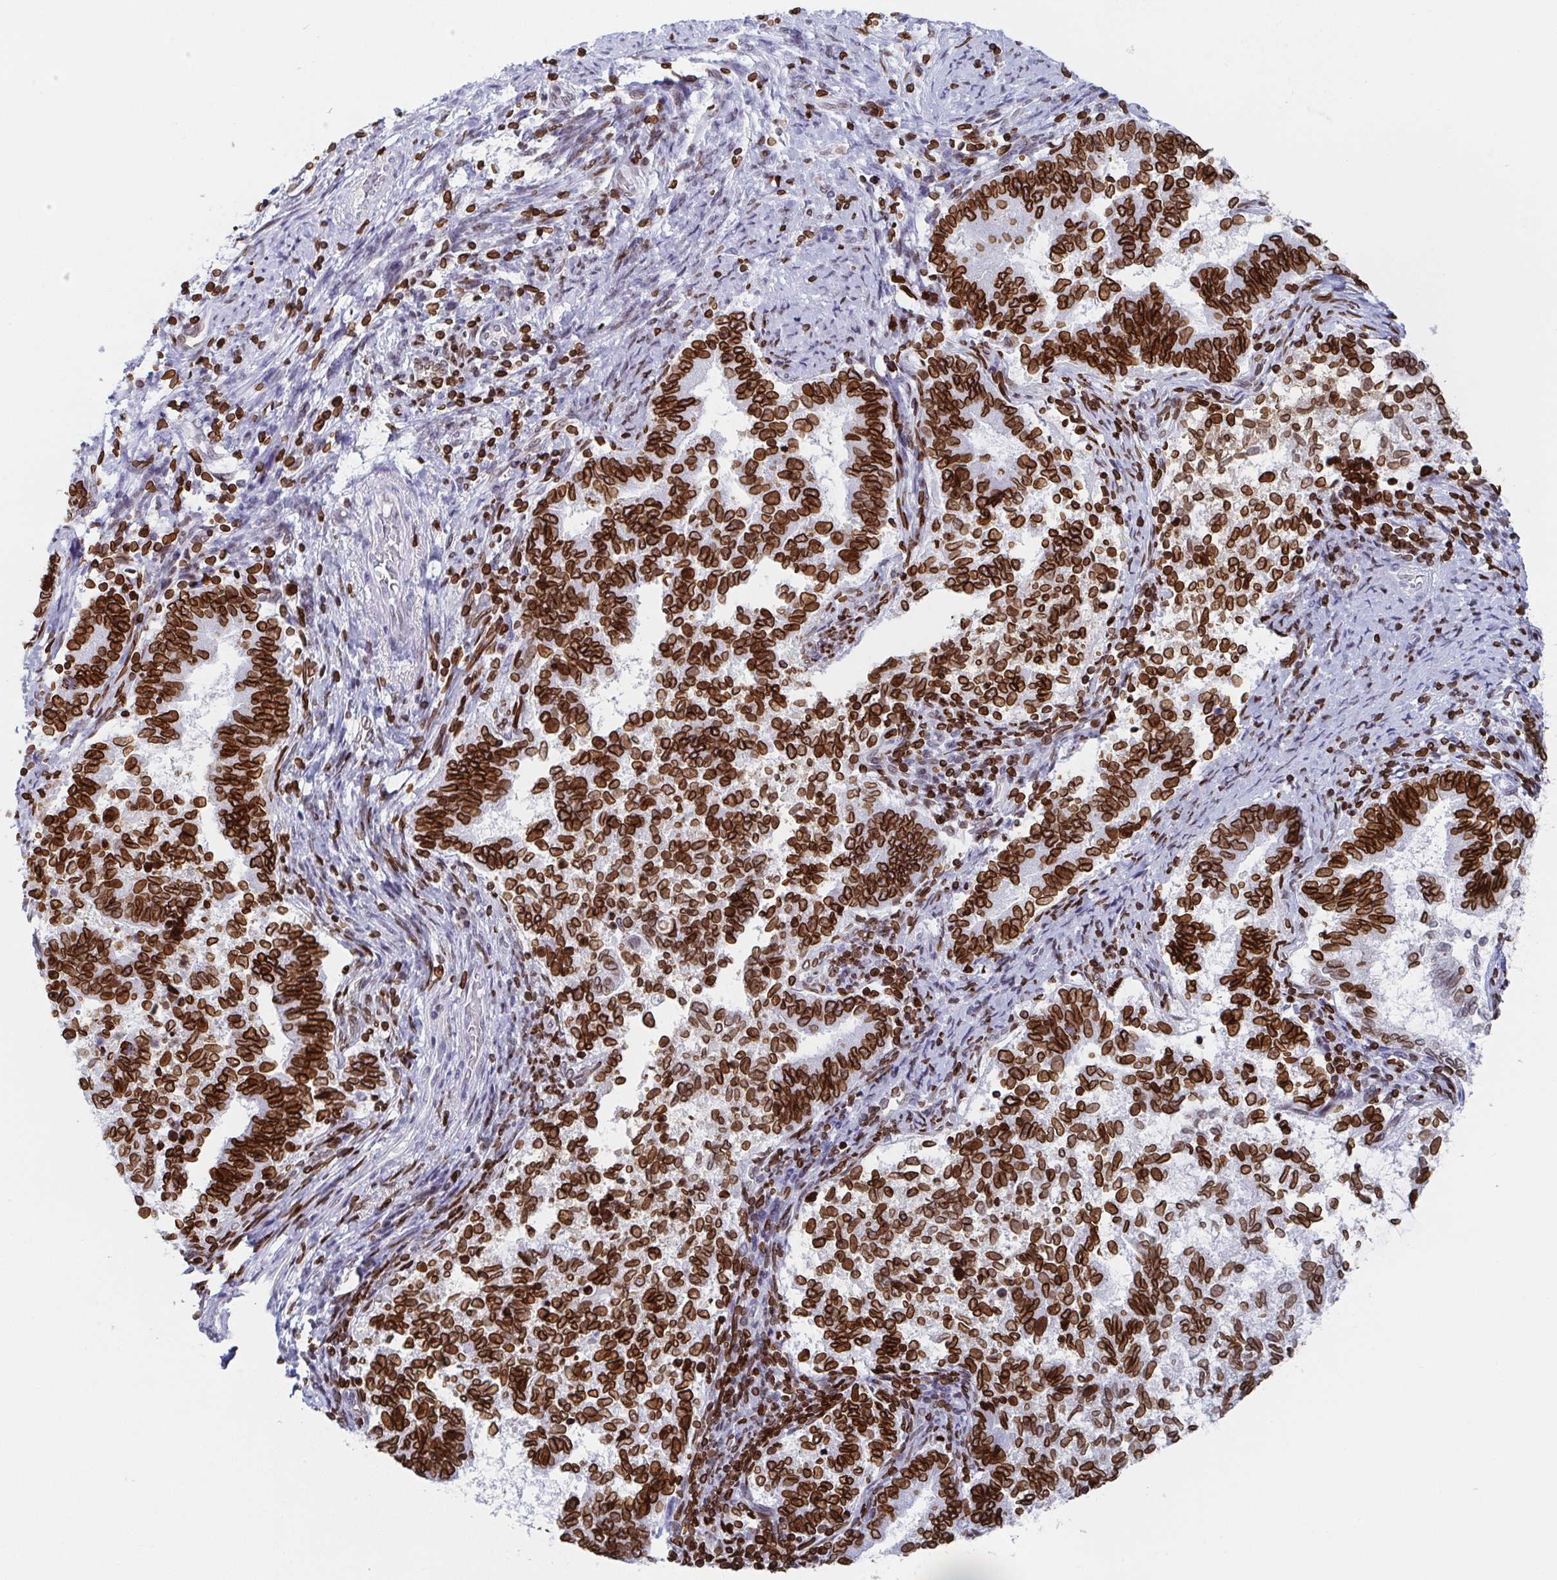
{"staining": {"intensity": "strong", "quantity": ">75%", "location": "cytoplasmic/membranous,nuclear"}, "tissue": "endometrial cancer", "cell_type": "Tumor cells", "image_type": "cancer", "snomed": [{"axis": "morphology", "description": "Adenocarcinoma, NOS"}, {"axis": "topography", "description": "Endometrium"}], "caption": "Brown immunohistochemical staining in human adenocarcinoma (endometrial) exhibits strong cytoplasmic/membranous and nuclear staining in about >75% of tumor cells.", "gene": "BTBD7", "patient": {"sex": "female", "age": 65}}